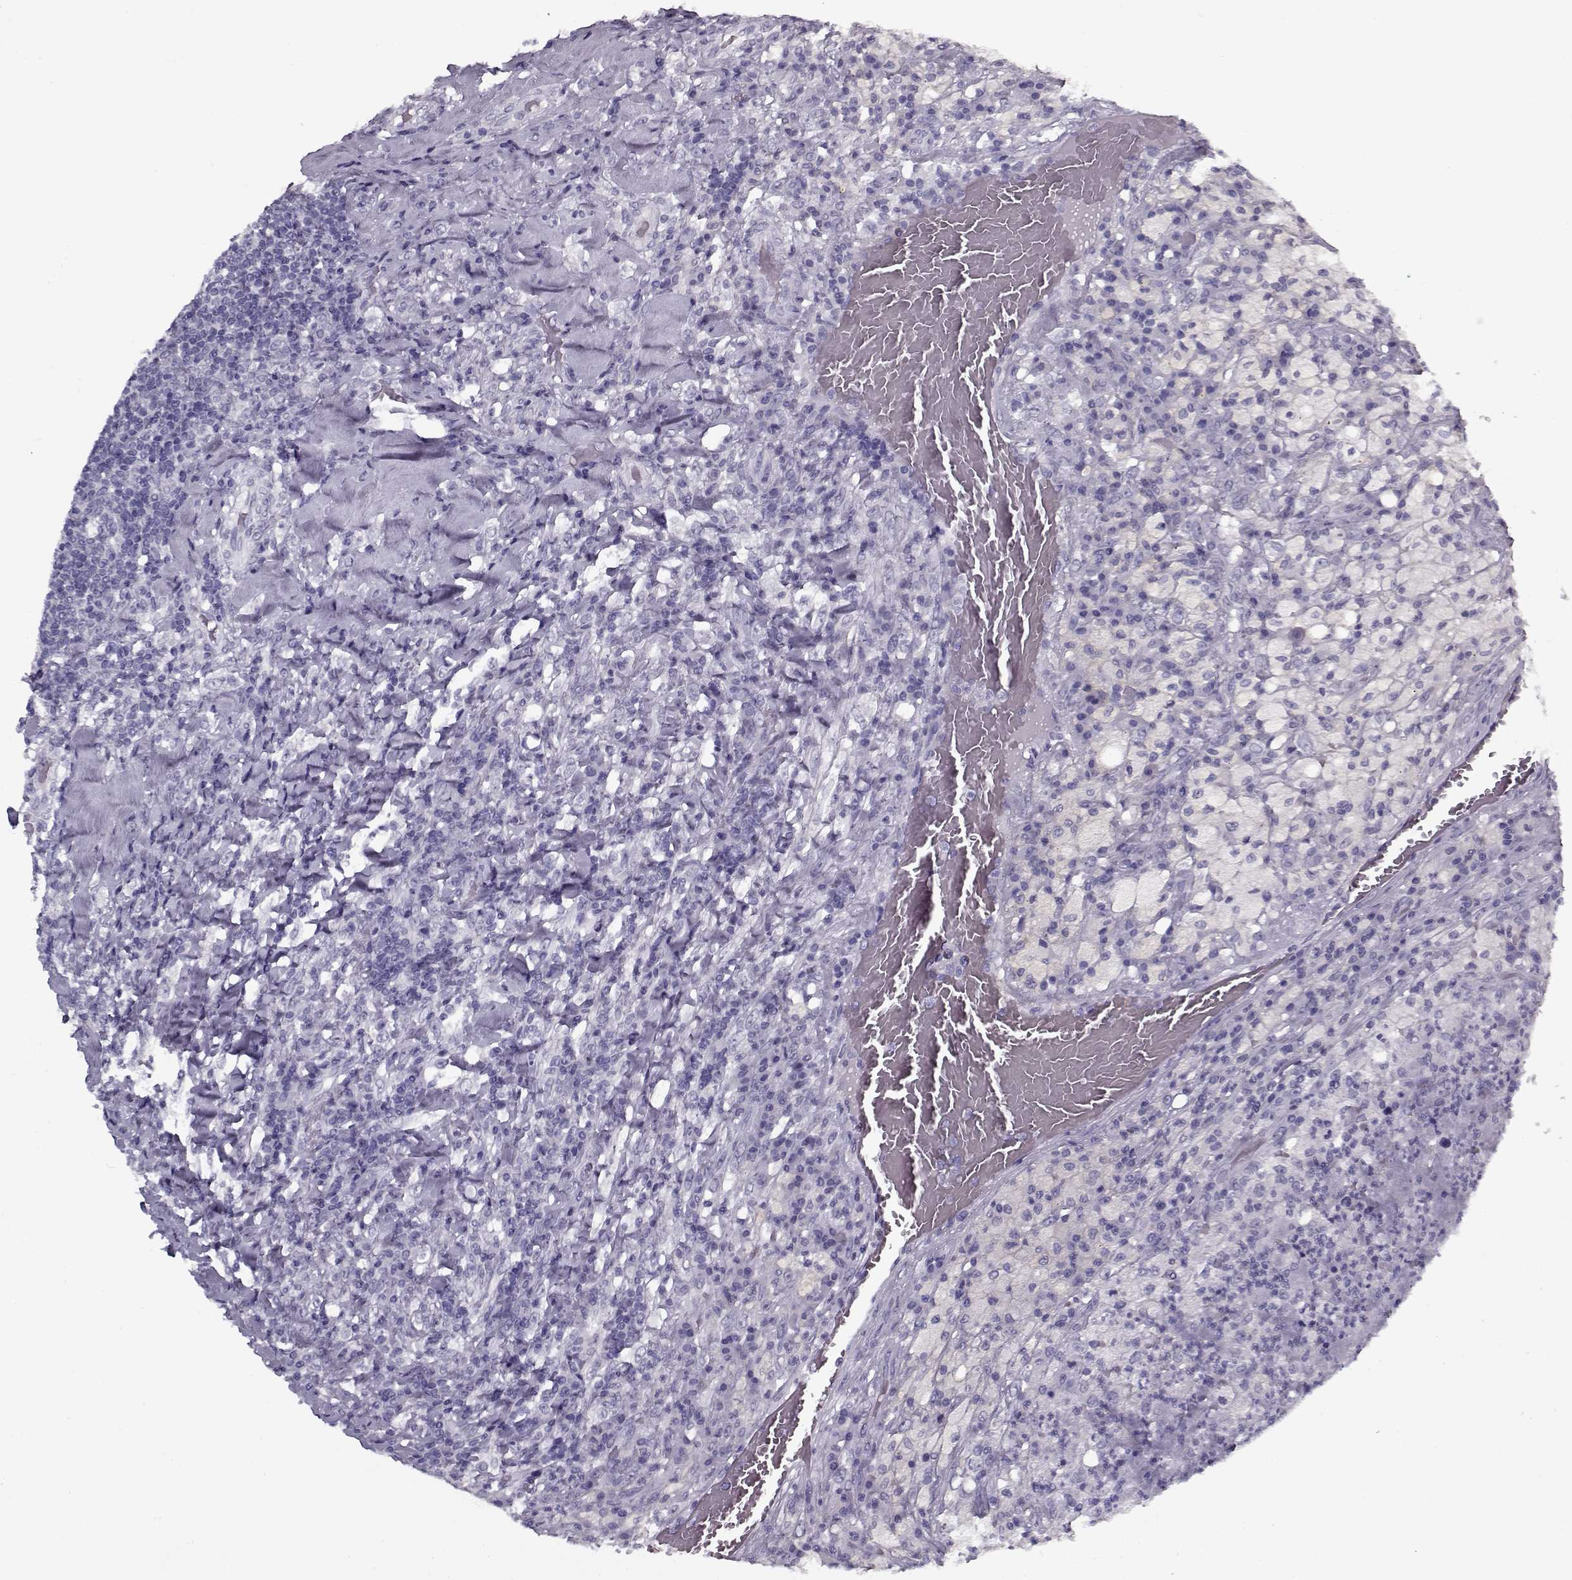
{"staining": {"intensity": "negative", "quantity": "none", "location": "none"}, "tissue": "testis cancer", "cell_type": "Tumor cells", "image_type": "cancer", "snomed": [{"axis": "morphology", "description": "Necrosis, NOS"}, {"axis": "morphology", "description": "Carcinoma, Embryonal, NOS"}, {"axis": "topography", "description": "Testis"}], "caption": "IHC photomicrograph of human testis cancer (embryonal carcinoma) stained for a protein (brown), which reveals no positivity in tumor cells. (DAB (3,3'-diaminobenzidine) immunohistochemistry with hematoxylin counter stain).", "gene": "RNF32", "patient": {"sex": "male", "age": 19}}